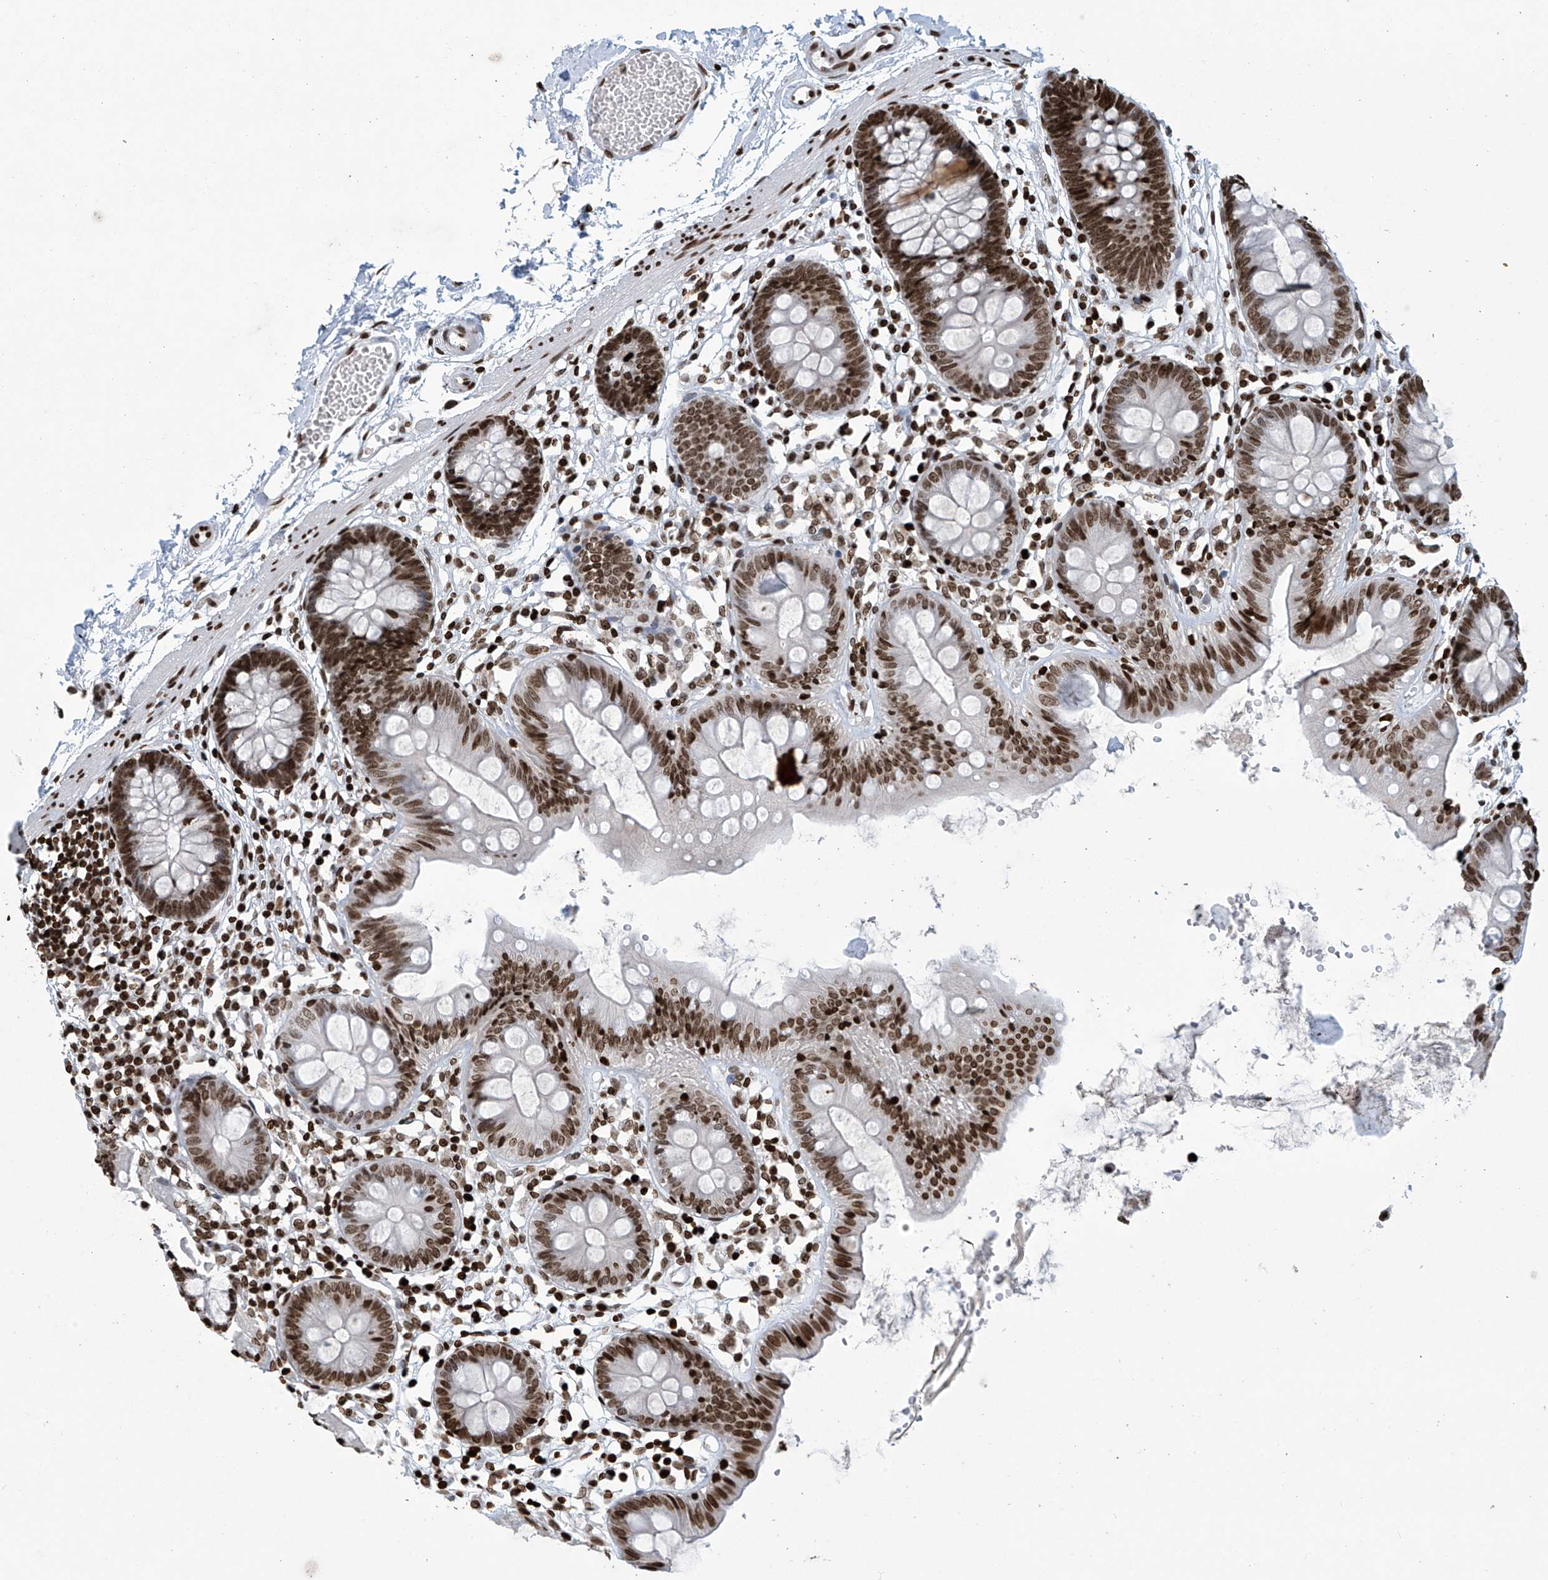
{"staining": {"intensity": "strong", "quantity": ">75%", "location": "nuclear"}, "tissue": "colon", "cell_type": "Endothelial cells", "image_type": "normal", "snomed": [{"axis": "morphology", "description": "Normal tissue, NOS"}, {"axis": "topography", "description": "Colon"}], "caption": "A brown stain highlights strong nuclear staining of a protein in endothelial cells of benign colon.", "gene": "H4C16", "patient": {"sex": "male", "age": 56}}